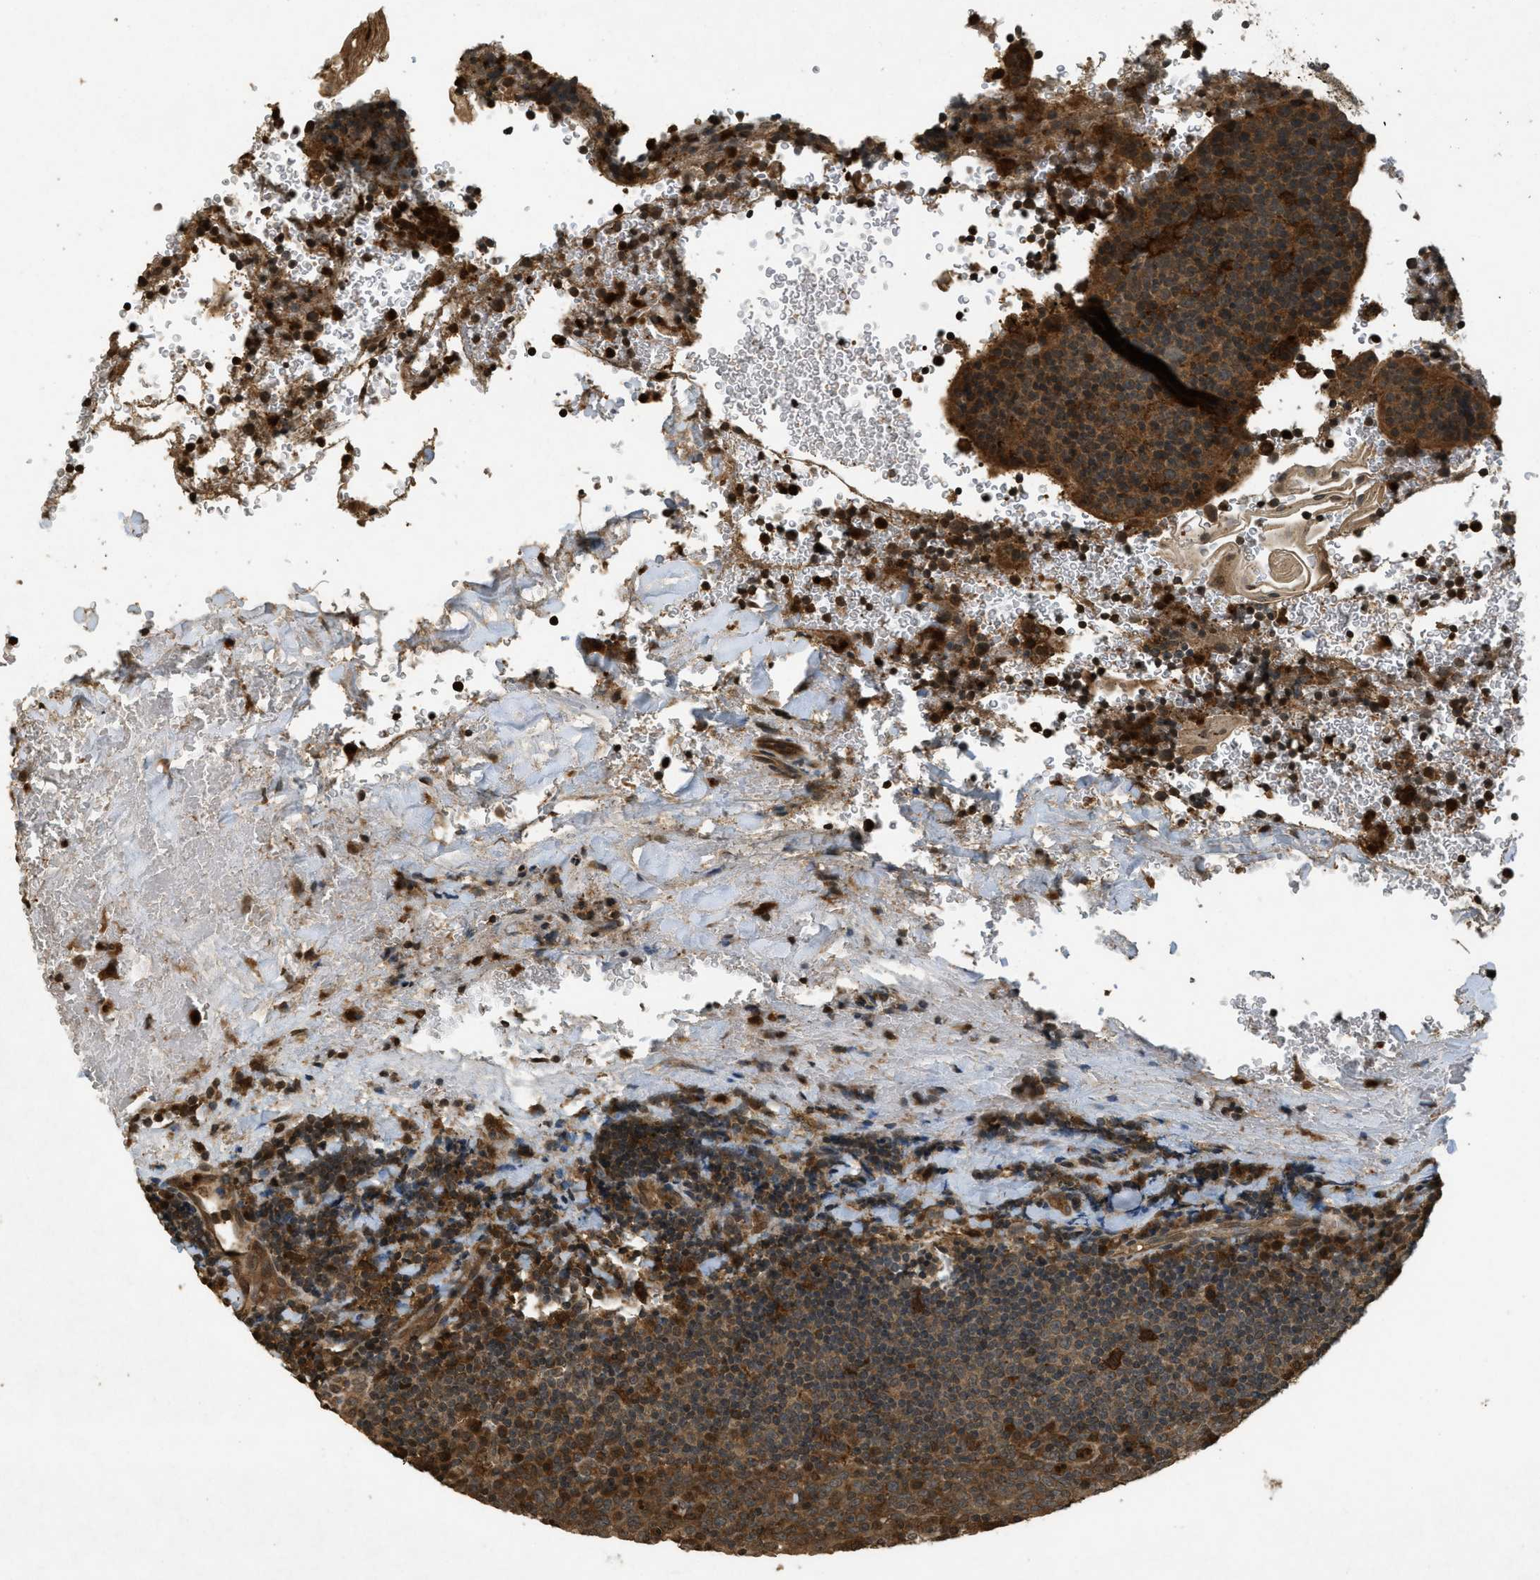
{"staining": {"intensity": "moderate", "quantity": ">75%", "location": "cytoplasmic/membranous"}, "tissue": "tonsil", "cell_type": "Germinal center cells", "image_type": "normal", "snomed": [{"axis": "morphology", "description": "Normal tissue, NOS"}, {"axis": "topography", "description": "Tonsil"}], "caption": "An image showing moderate cytoplasmic/membranous expression in about >75% of germinal center cells in normal tonsil, as visualized by brown immunohistochemical staining.", "gene": "ATG7", "patient": {"sex": "male", "age": 17}}